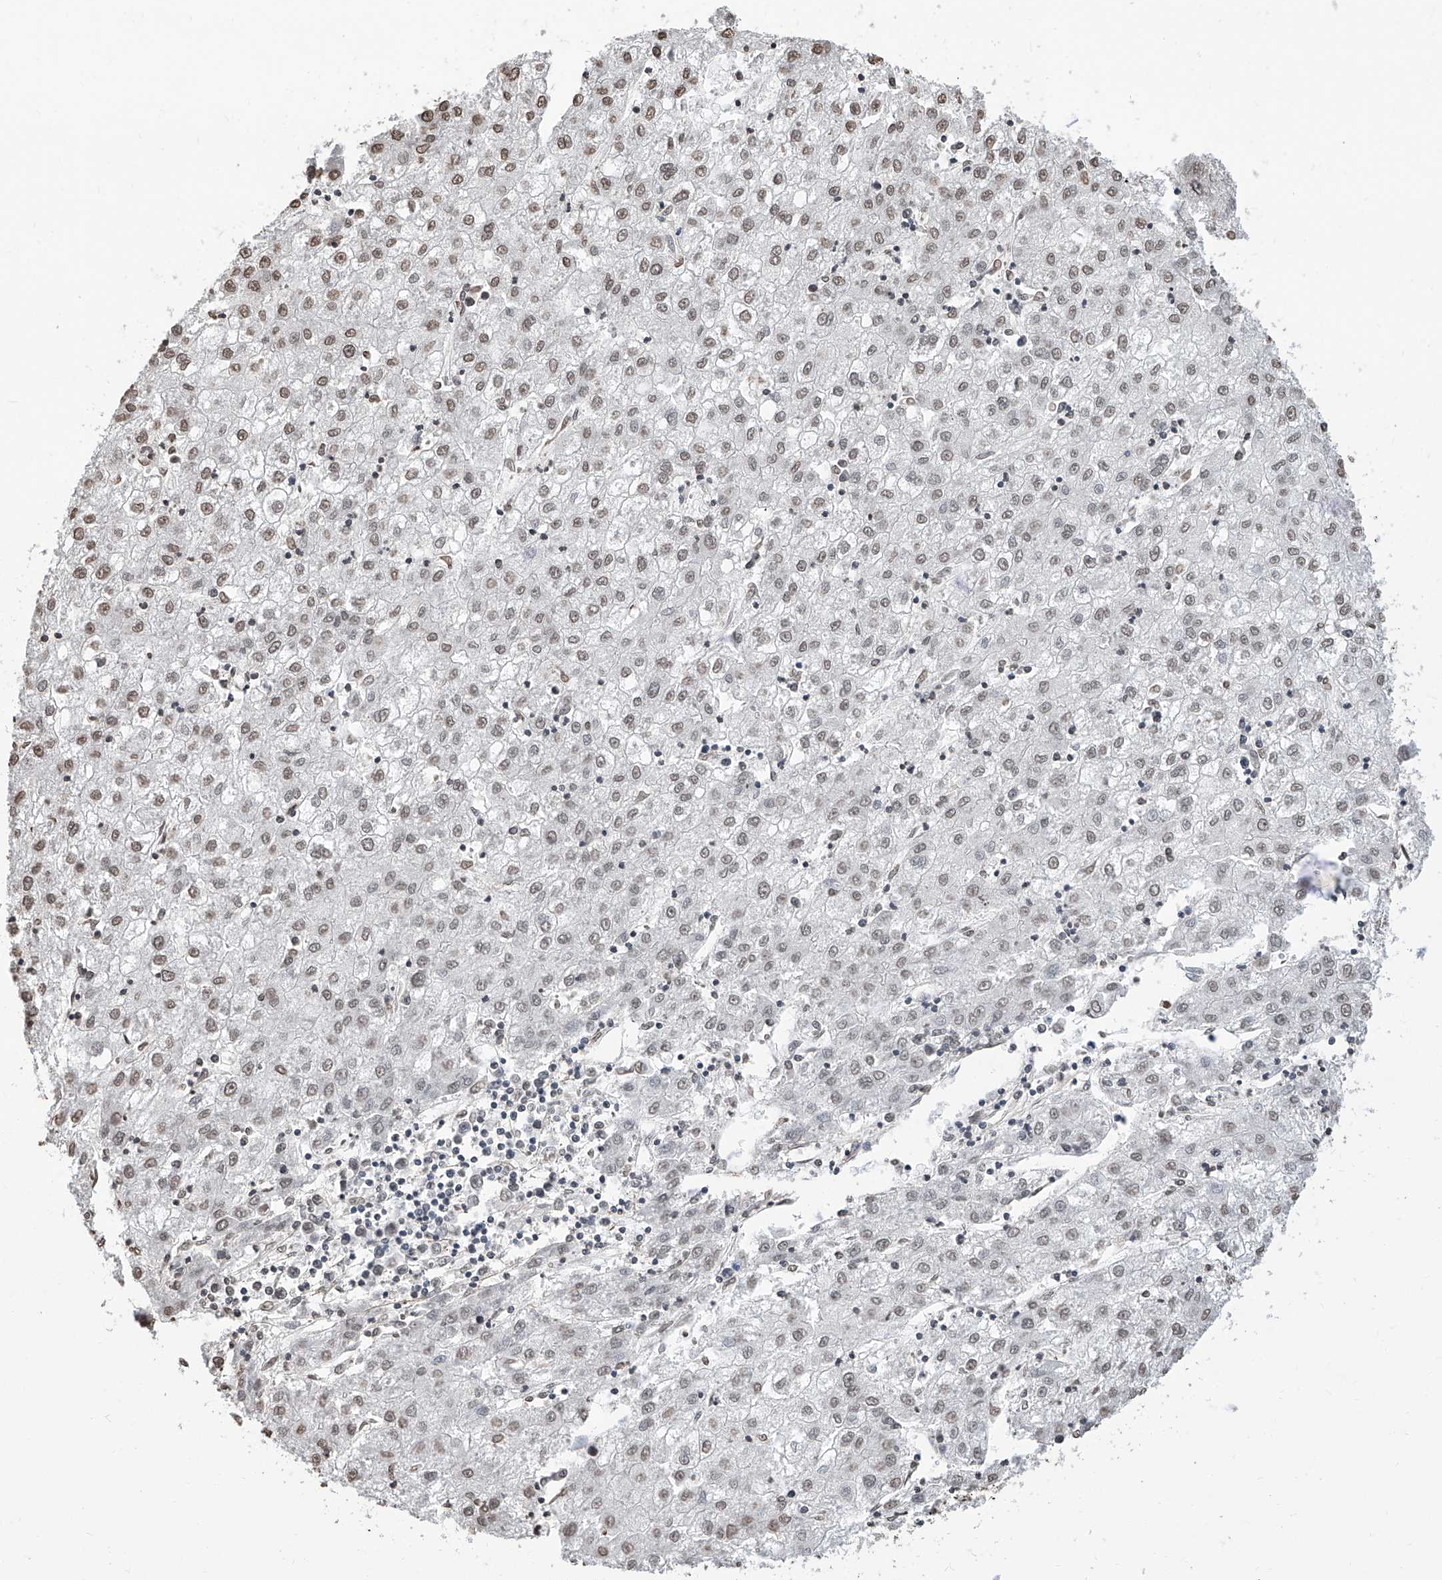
{"staining": {"intensity": "weak", "quantity": "<25%", "location": "nuclear"}, "tissue": "liver cancer", "cell_type": "Tumor cells", "image_type": "cancer", "snomed": [{"axis": "morphology", "description": "Carcinoma, Hepatocellular, NOS"}, {"axis": "topography", "description": "Liver"}], "caption": "Photomicrograph shows no protein staining in tumor cells of liver hepatocellular carcinoma tissue. The staining was performed using DAB (3,3'-diaminobenzidine) to visualize the protein expression in brown, while the nuclei were stained in blue with hematoxylin (Magnification: 20x).", "gene": "RP9", "patient": {"sex": "male", "age": 72}}